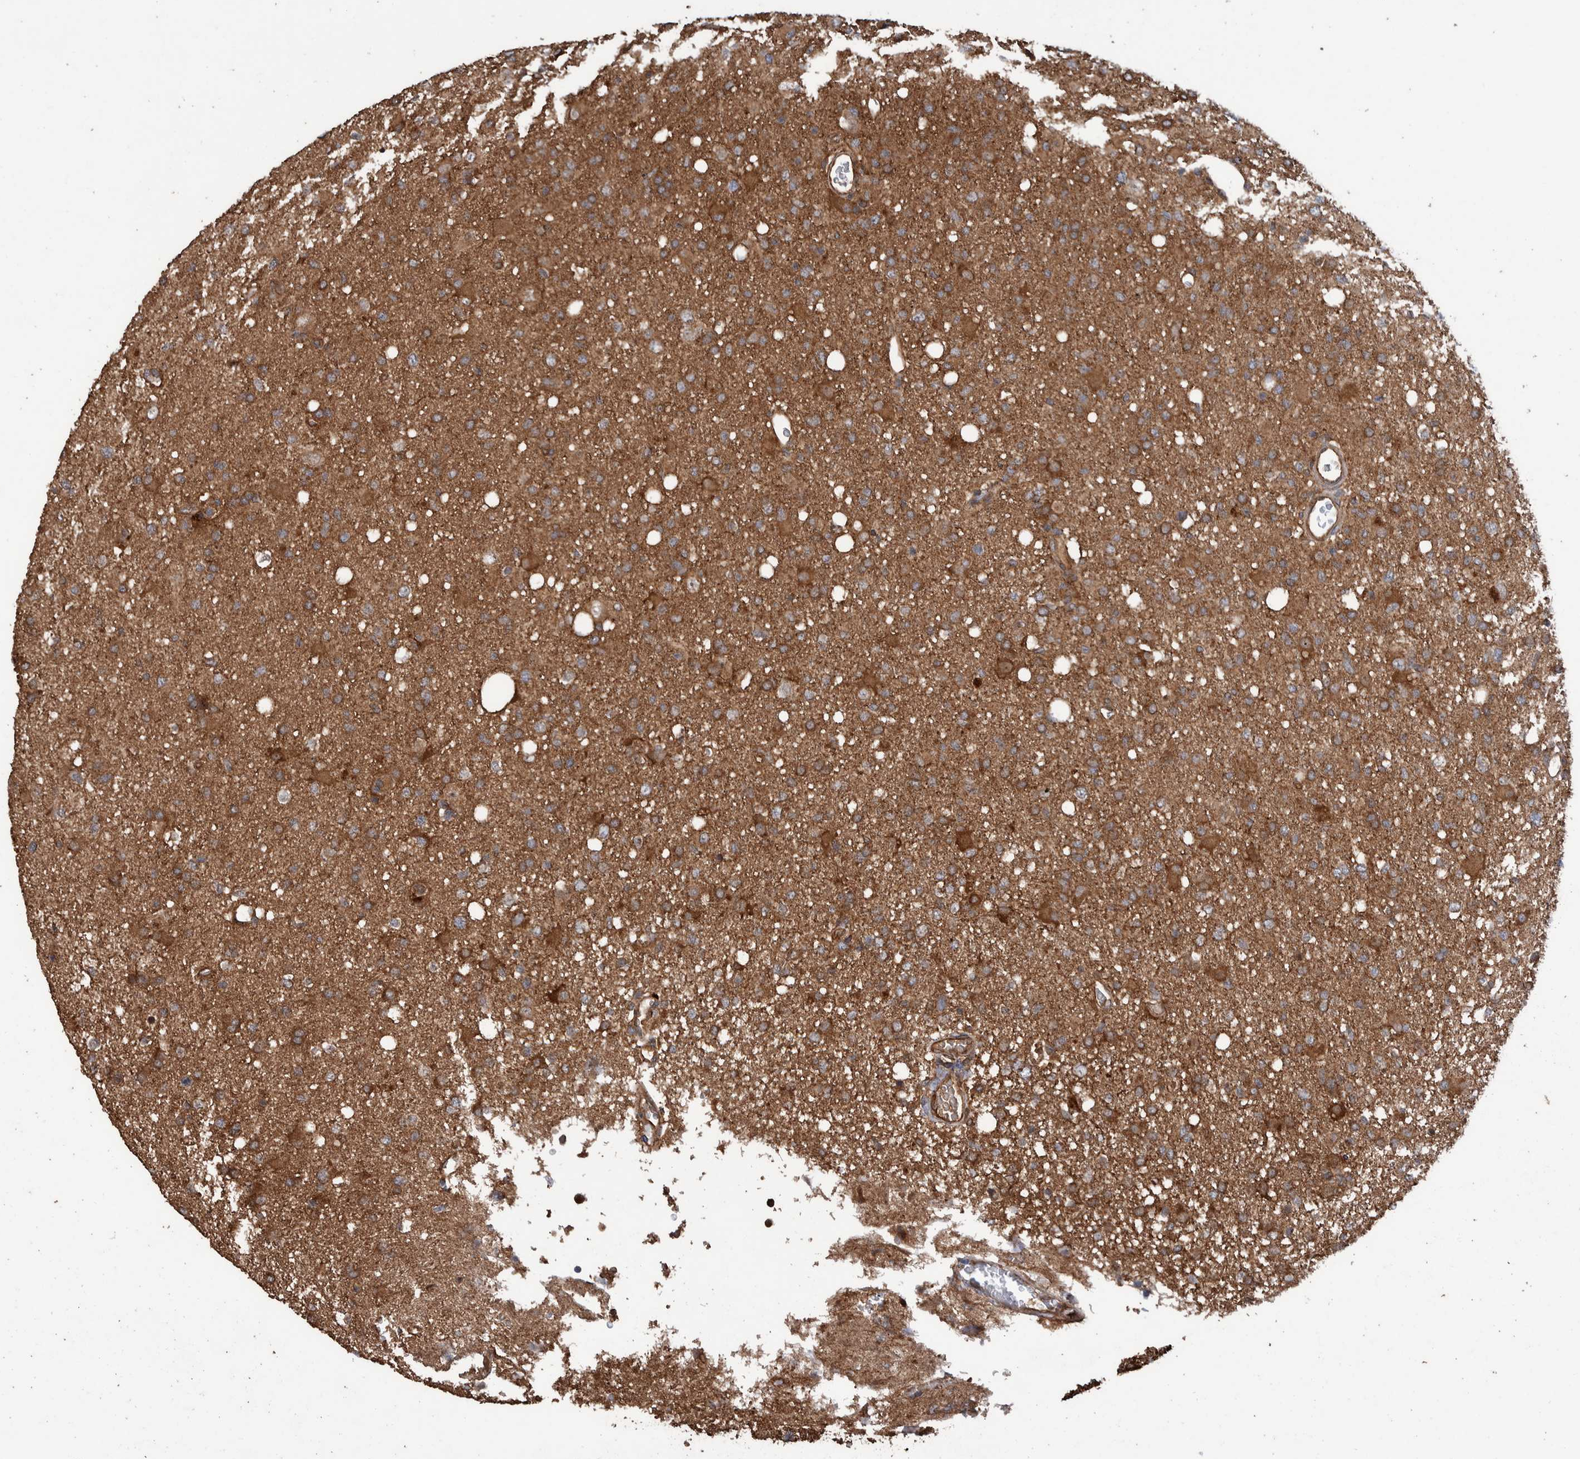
{"staining": {"intensity": "strong", "quantity": ">75%", "location": "cytoplasmic/membranous"}, "tissue": "glioma", "cell_type": "Tumor cells", "image_type": "cancer", "snomed": [{"axis": "morphology", "description": "Glioma, malignant, High grade"}, {"axis": "topography", "description": "Brain"}], "caption": "Strong cytoplasmic/membranous protein expression is appreciated in about >75% of tumor cells in glioma. The staining is performed using DAB (3,3'-diaminobenzidine) brown chromogen to label protein expression. The nuclei are counter-stained blue using hematoxylin.", "gene": "TRIM16", "patient": {"sex": "female", "age": 57}}